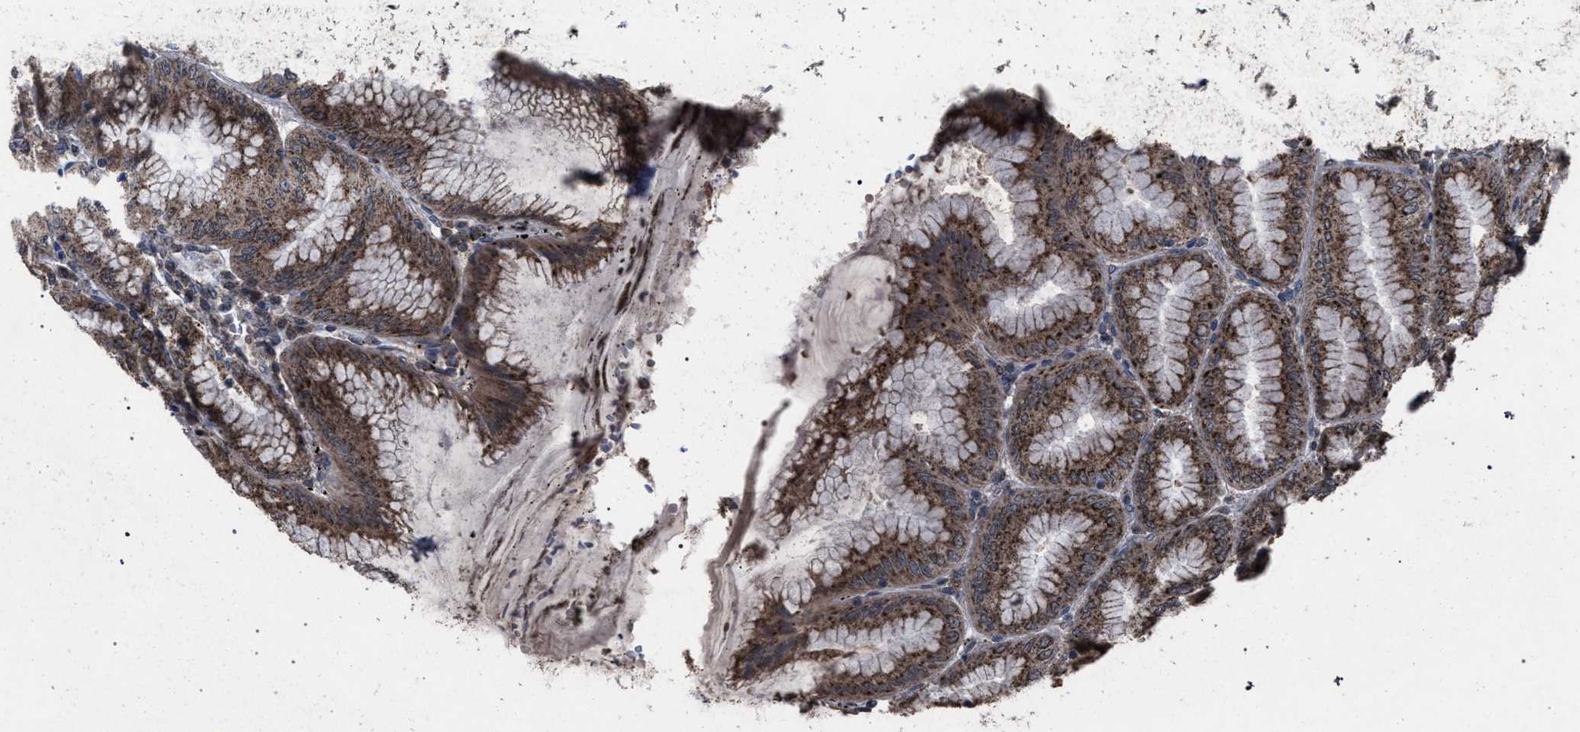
{"staining": {"intensity": "strong", "quantity": ">75%", "location": "cytoplasmic/membranous"}, "tissue": "stomach", "cell_type": "Glandular cells", "image_type": "normal", "snomed": [{"axis": "morphology", "description": "Normal tissue, NOS"}, {"axis": "topography", "description": "Stomach, lower"}], "caption": "IHC image of unremarkable human stomach stained for a protein (brown), which reveals high levels of strong cytoplasmic/membranous staining in approximately >75% of glandular cells.", "gene": "HSD17B4", "patient": {"sex": "male", "age": 71}}